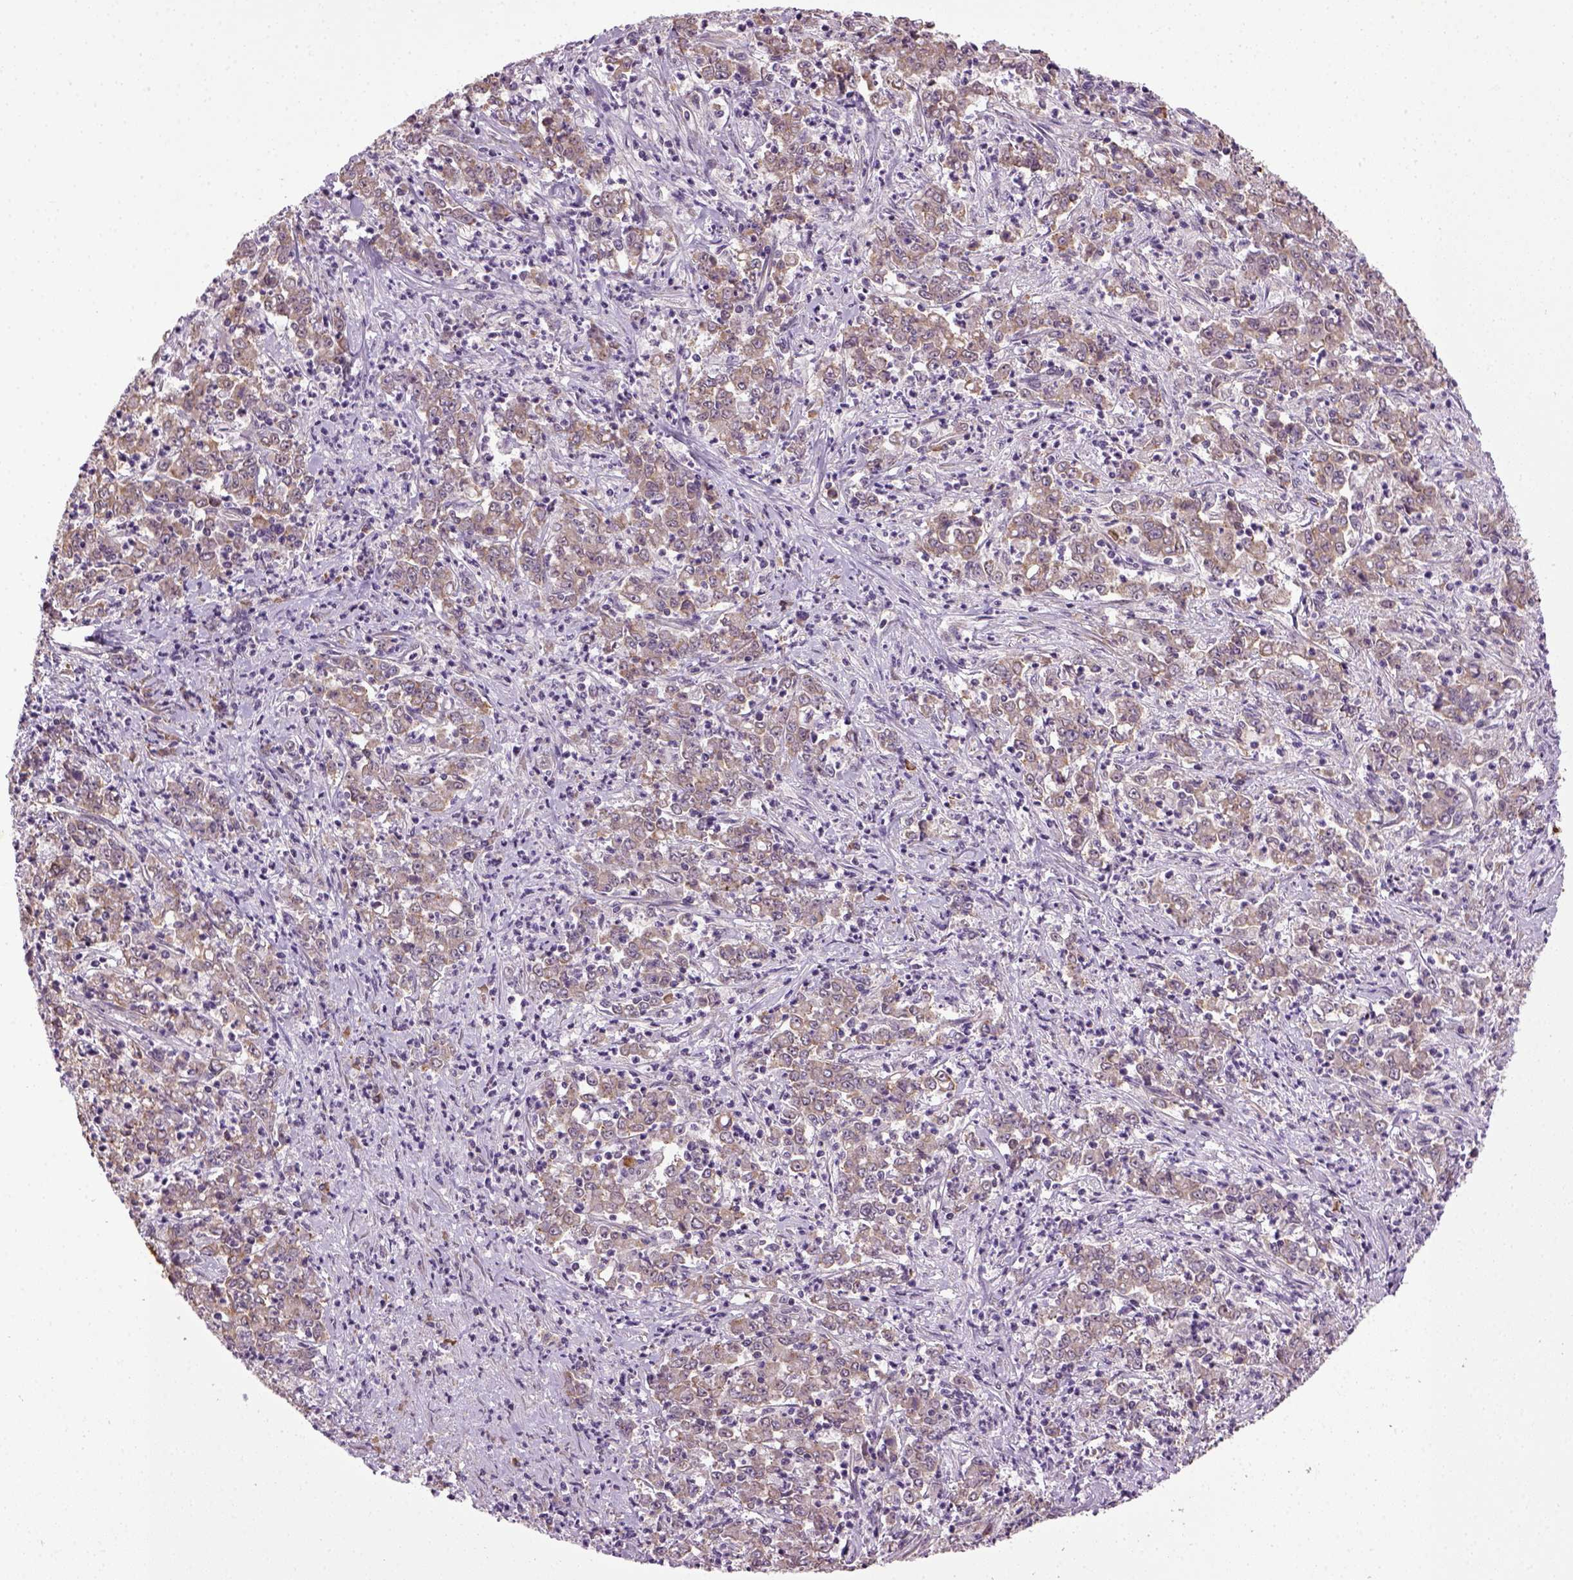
{"staining": {"intensity": "negative", "quantity": "none", "location": "none"}, "tissue": "stomach cancer", "cell_type": "Tumor cells", "image_type": "cancer", "snomed": [{"axis": "morphology", "description": "Adenocarcinoma, NOS"}, {"axis": "topography", "description": "Stomach, lower"}], "caption": "This image is of stomach cancer stained with IHC to label a protein in brown with the nuclei are counter-stained blue. There is no positivity in tumor cells. Nuclei are stained in blue.", "gene": "TPRG1", "patient": {"sex": "female", "age": 71}}